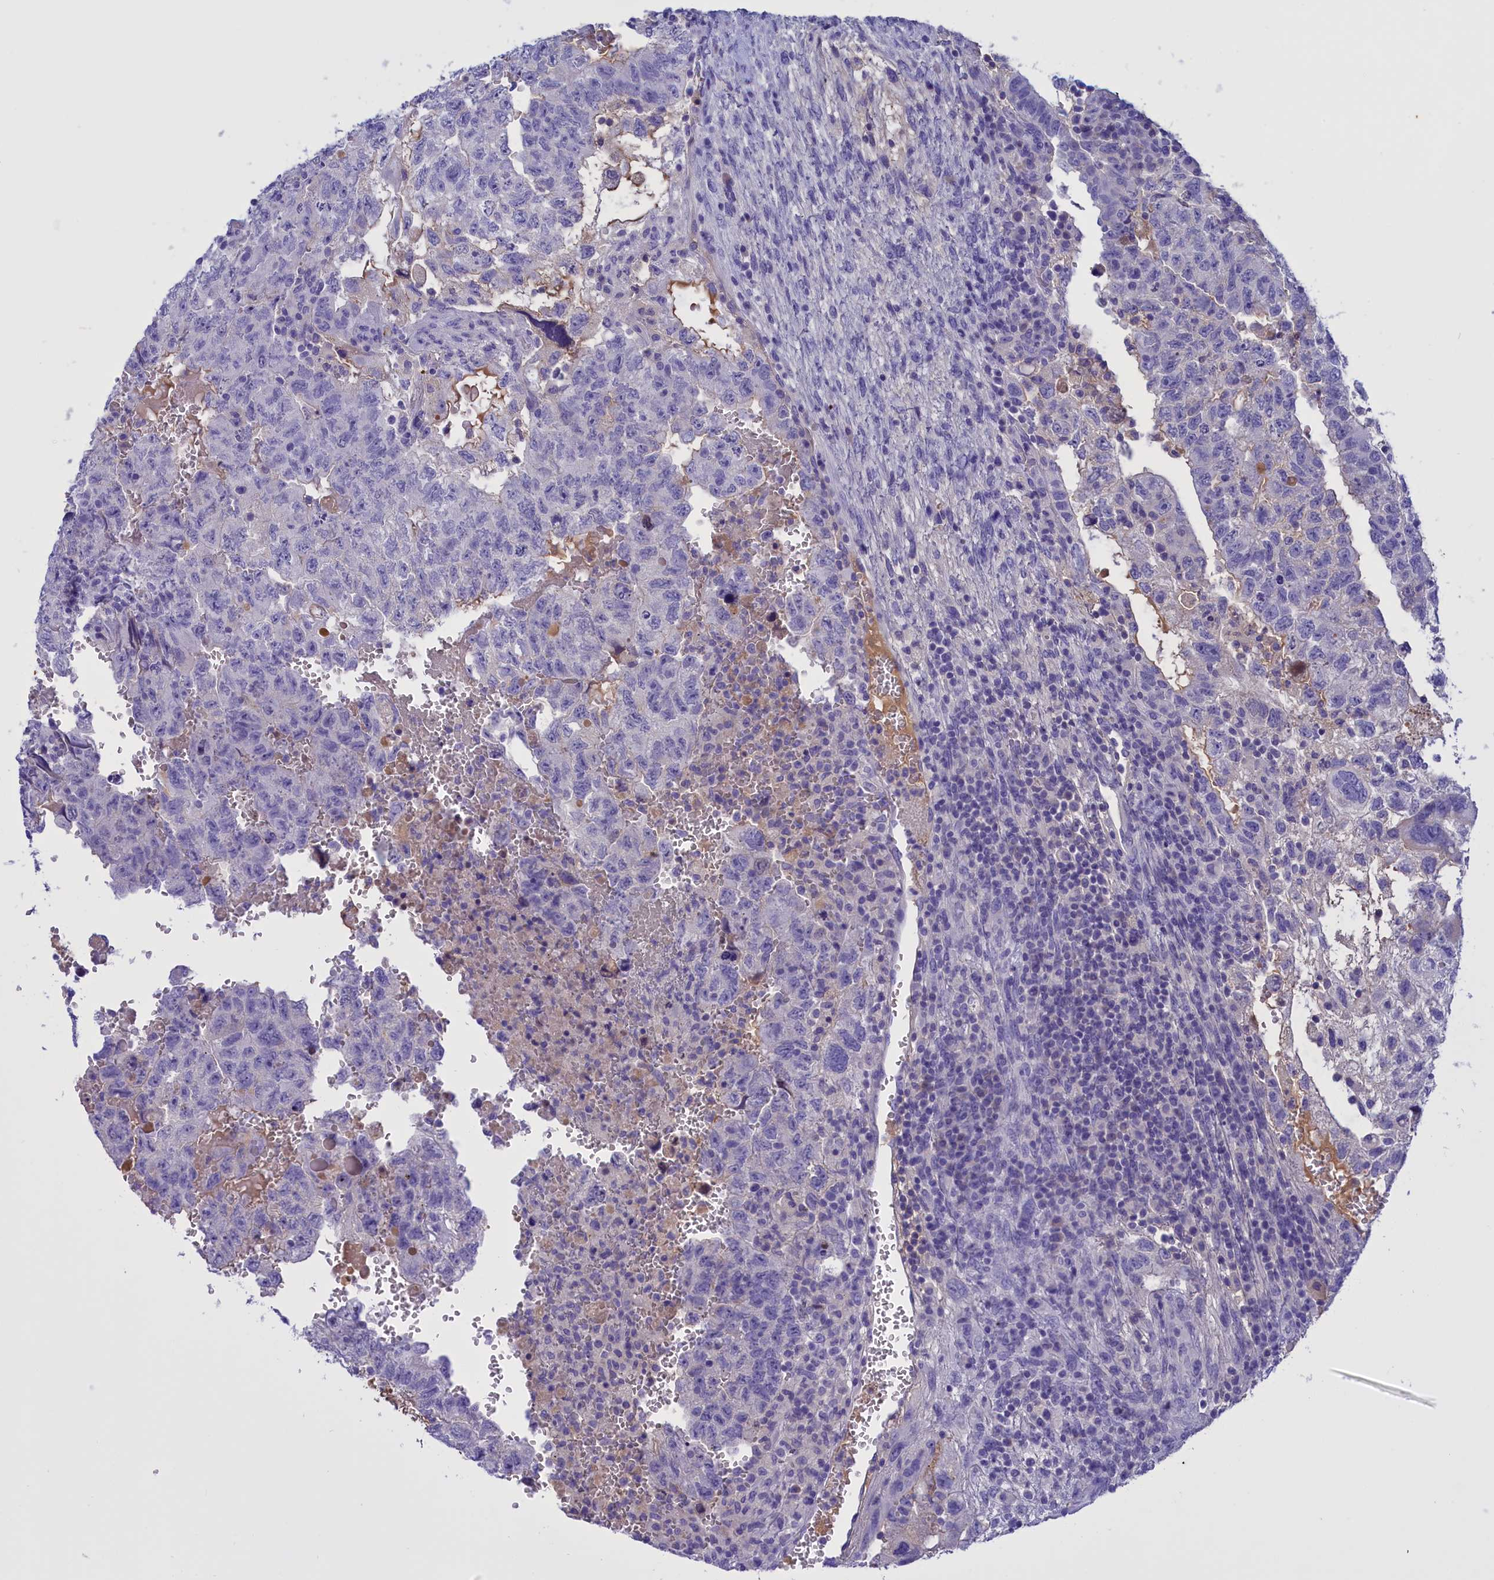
{"staining": {"intensity": "negative", "quantity": "none", "location": "none"}, "tissue": "testis cancer", "cell_type": "Tumor cells", "image_type": "cancer", "snomed": [{"axis": "morphology", "description": "Carcinoma, Embryonal, NOS"}, {"axis": "topography", "description": "Testis"}], "caption": "Immunohistochemistry (IHC) image of testis cancer stained for a protein (brown), which exhibits no staining in tumor cells.", "gene": "PROK2", "patient": {"sex": "male", "age": 36}}